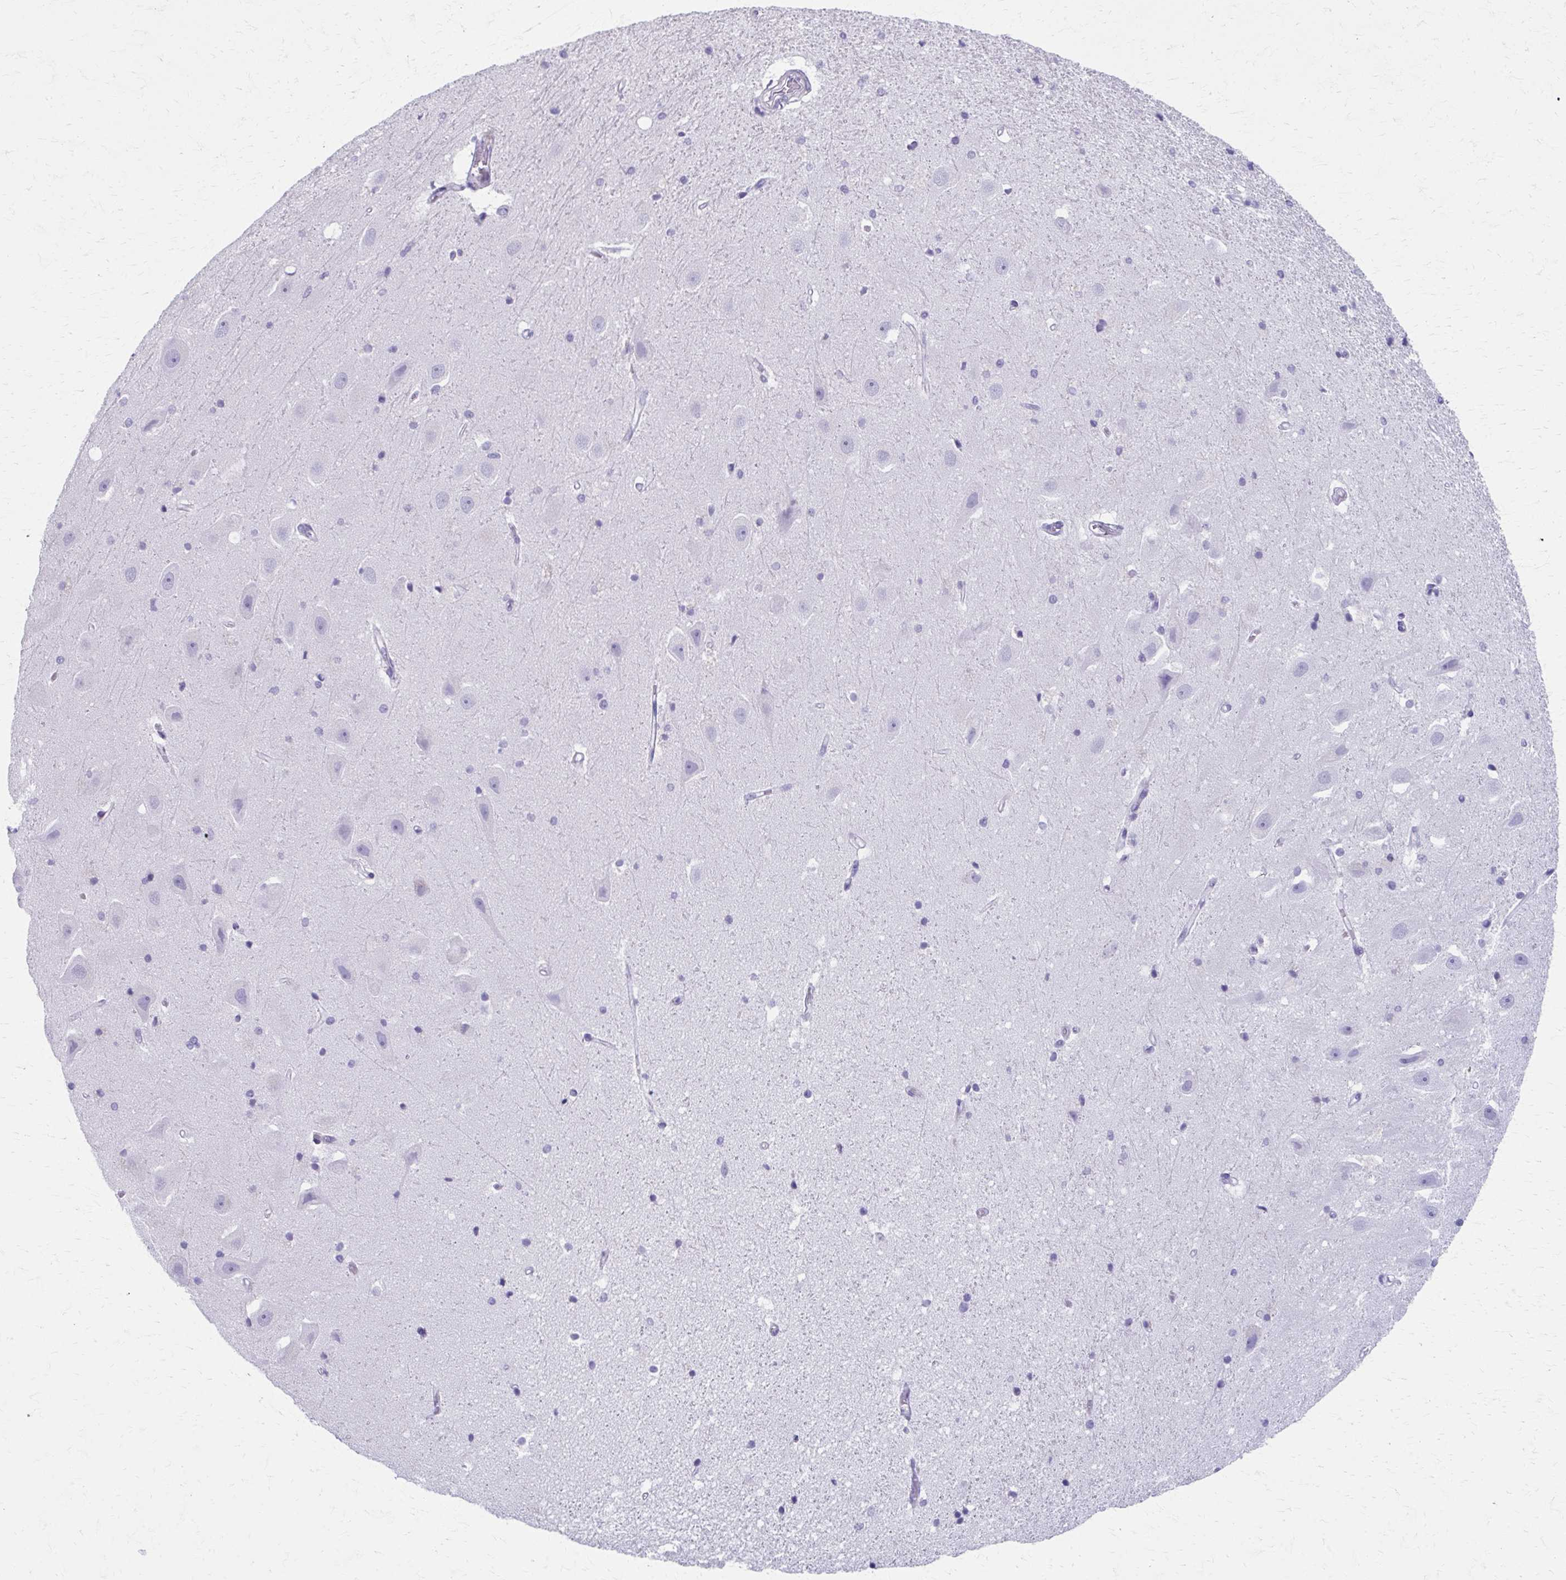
{"staining": {"intensity": "negative", "quantity": "none", "location": "none"}, "tissue": "hippocampus", "cell_type": "Glial cells", "image_type": "normal", "snomed": [{"axis": "morphology", "description": "Normal tissue, NOS"}, {"axis": "topography", "description": "Hippocampus"}], "caption": "Glial cells are negative for protein expression in unremarkable human hippocampus. (Brightfield microscopy of DAB (3,3'-diaminobenzidine) immunohistochemistry at high magnification).", "gene": "MPLKIP", "patient": {"sex": "male", "age": 63}}